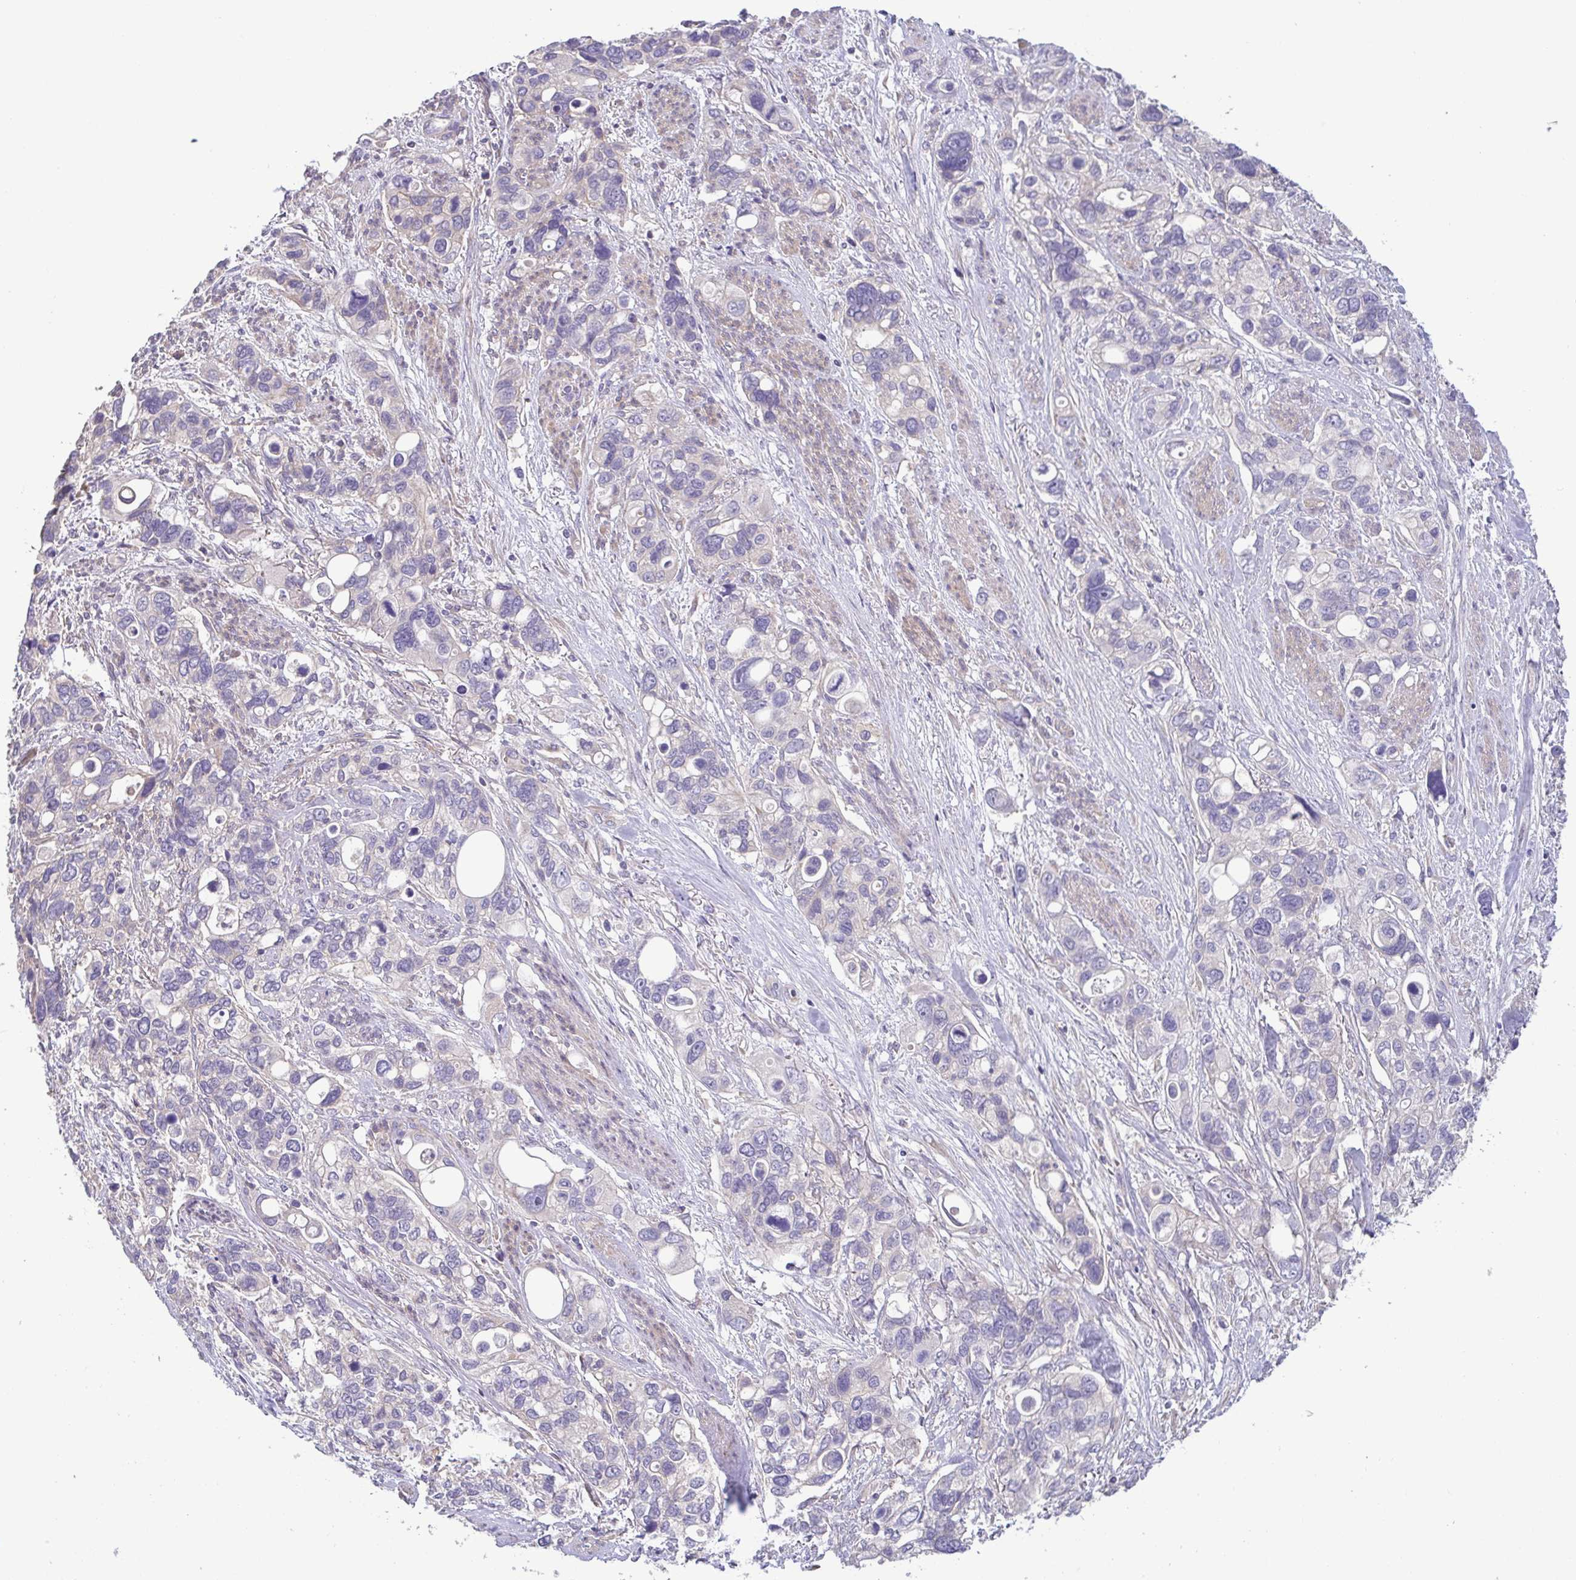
{"staining": {"intensity": "negative", "quantity": "none", "location": "none"}, "tissue": "stomach cancer", "cell_type": "Tumor cells", "image_type": "cancer", "snomed": [{"axis": "morphology", "description": "Adenocarcinoma, NOS"}, {"axis": "topography", "description": "Stomach, upper"}], "caption": "Adenocarcinoma (stomach) was stained to show a protein in brown. There is no significant expression in tumor cells.", "gene": "LMF2", "patient": {"sex": "female", "age": 81}}